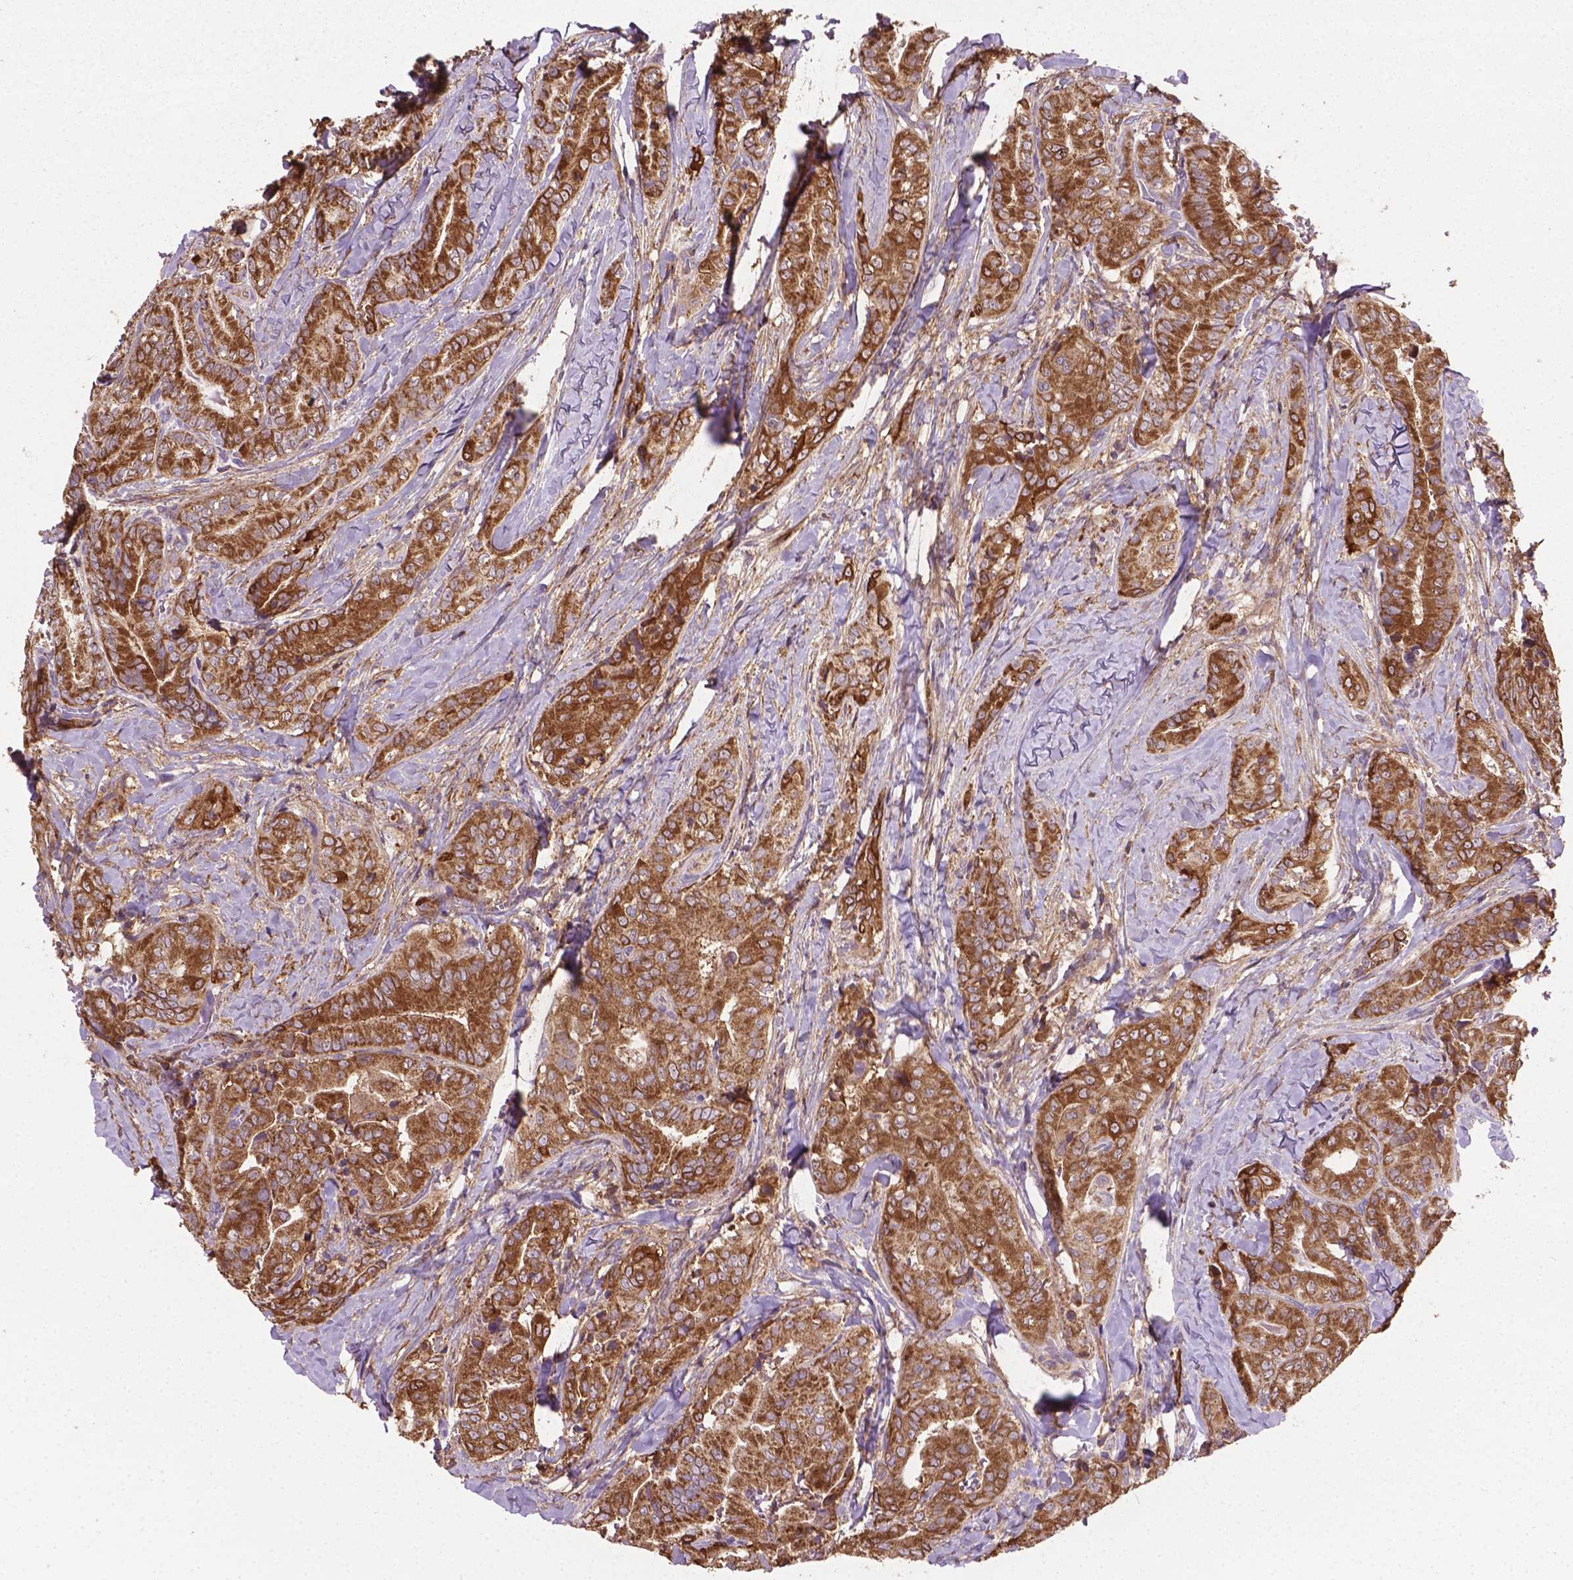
{"staining": {"intensity": "strong", "quantity": ">75%", "location": "cytoplasmic/membranous"}, "tissue": "thyroid cancer", "cell_type": "Tumor cells", "image_type": "cancer", "snomed": [{"axis": "morphology", "description": "Papillary adenocarcinoma, NOS"}, {"axis": "topography", "description": "Thyroid gland"}], "caption": "Brown immunohistochemical staining in thyroid cancer reveals strong cytoplasmic/membranous staining in about >75% of tumor cells.", "gene": "TCAF1", "patient": {"sex": "male", "age": 61}}